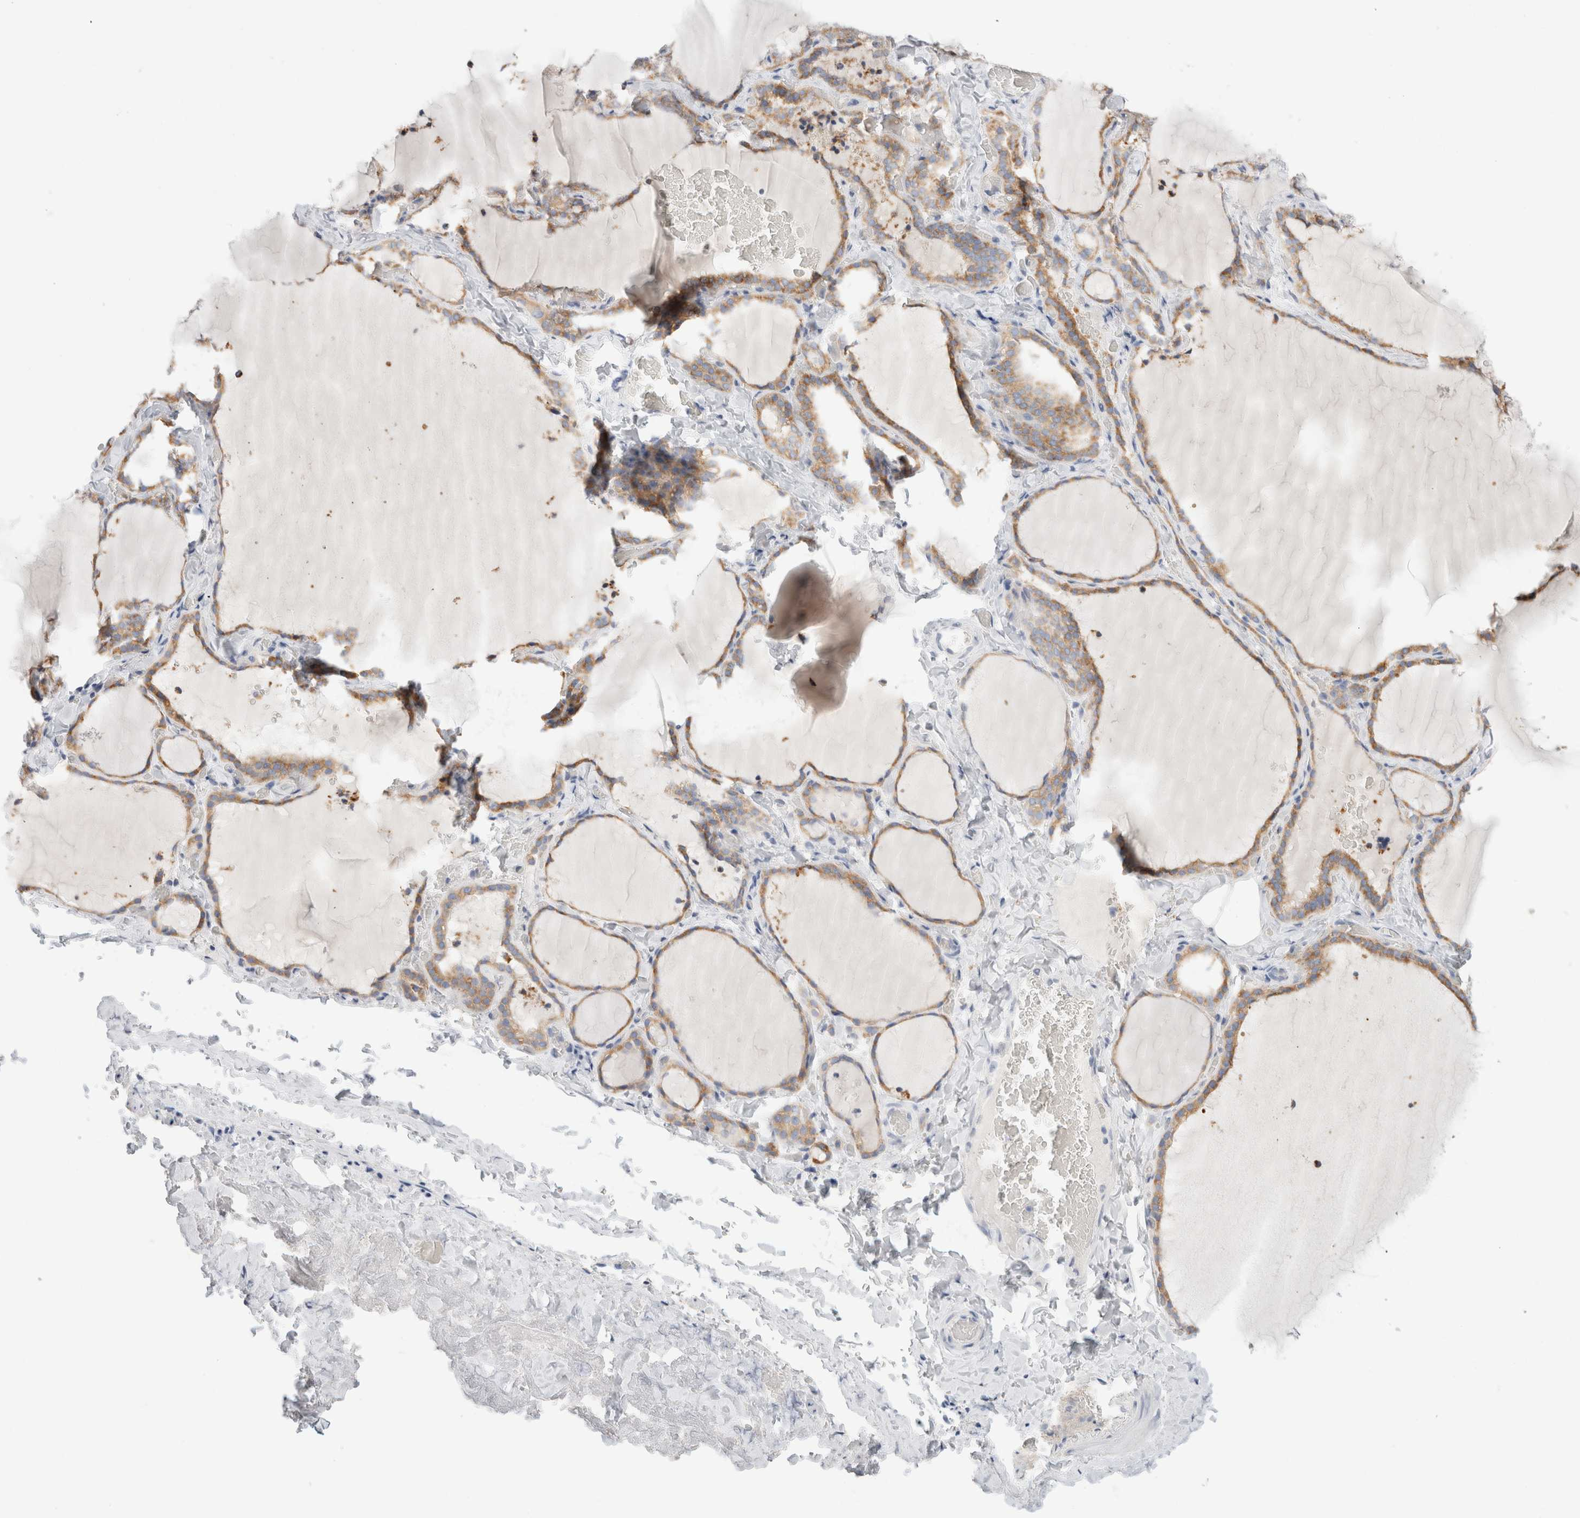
{"staining": {"intensity": "moderate", "quantity": ">75%", "location": "cytoplasmic/membranous"}, "tissue": "thyroid gland", "cell_type": "Glandular cells", "image_type": "normal", "snomed": [{"axis": "morphology", "description": "Normal tissue, NOS"}, {"axis": "topography", "description": "Thyroid gland"}], "caption": "Immunohistochemistry (DAB (3,3'-diaminobenzidine)) staining of normal thyroid gland reveals moderate cytoplasmic/membranous protein expression in about >75% of glandular cells.", "gene": "CSK", "patient": {"sex": "female", "age": 22}}